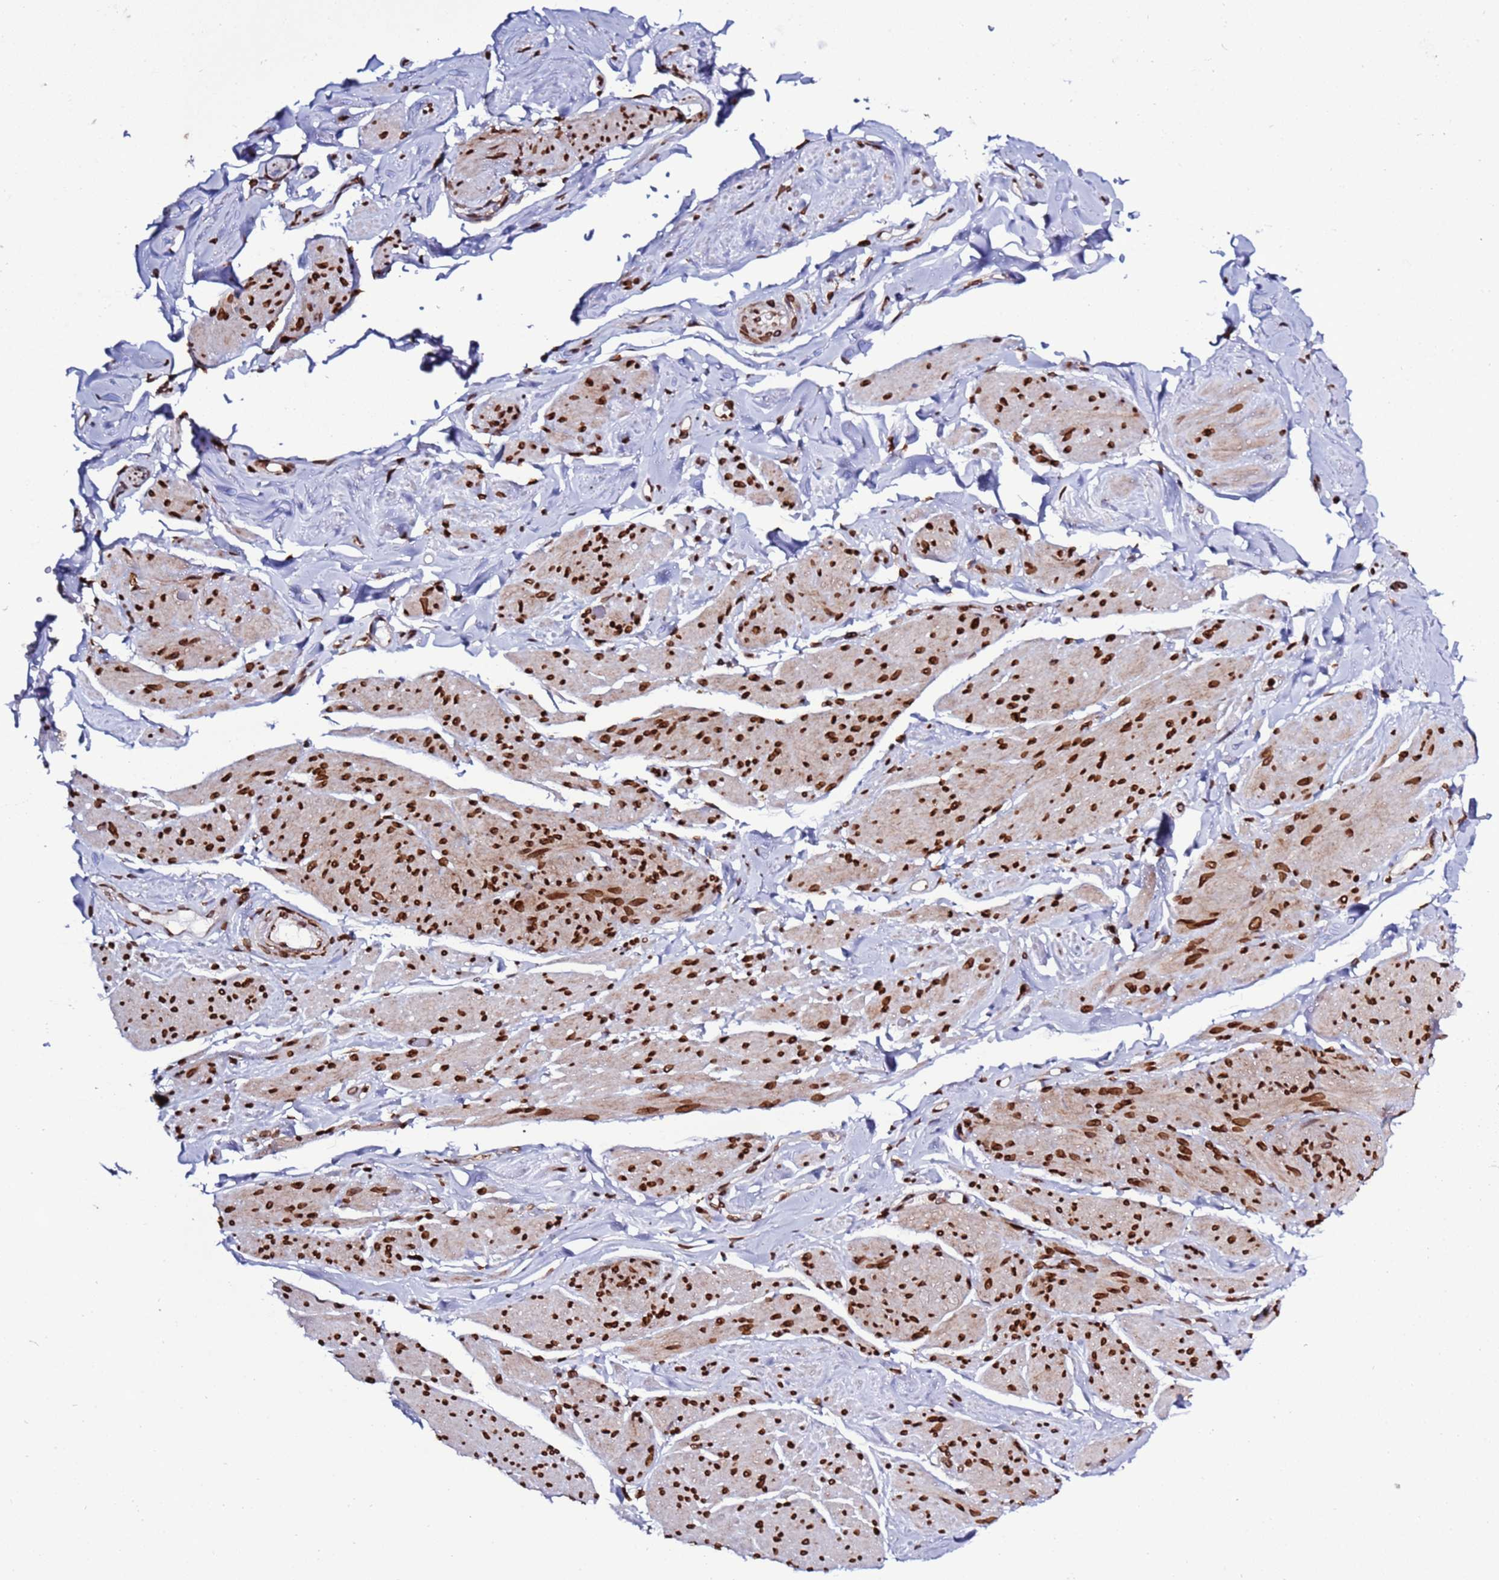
{"staining": {"intensity": "strong", "quantity": ">75%", "location": "nuclear"}, "tissue": "smooth muscle", "cell_type": "Smooth muscle cells", "image_type": "normal", "snomed": [{"axis": "morphology", "description": "Normal tissue, NOS"}, {"axis": "topography", "description": "Smooth muscle"}, {"axis": "topography", "description": "Peripheral nerve tissue"}], "caption": "Immunohistochemical staining of benign smooth muscle exhibits strong nuclear protein expression in about >75% of smooth muscle cells.", "gene": "TOR1AIP1", "patient": {"sex": "male", "age": 69}}